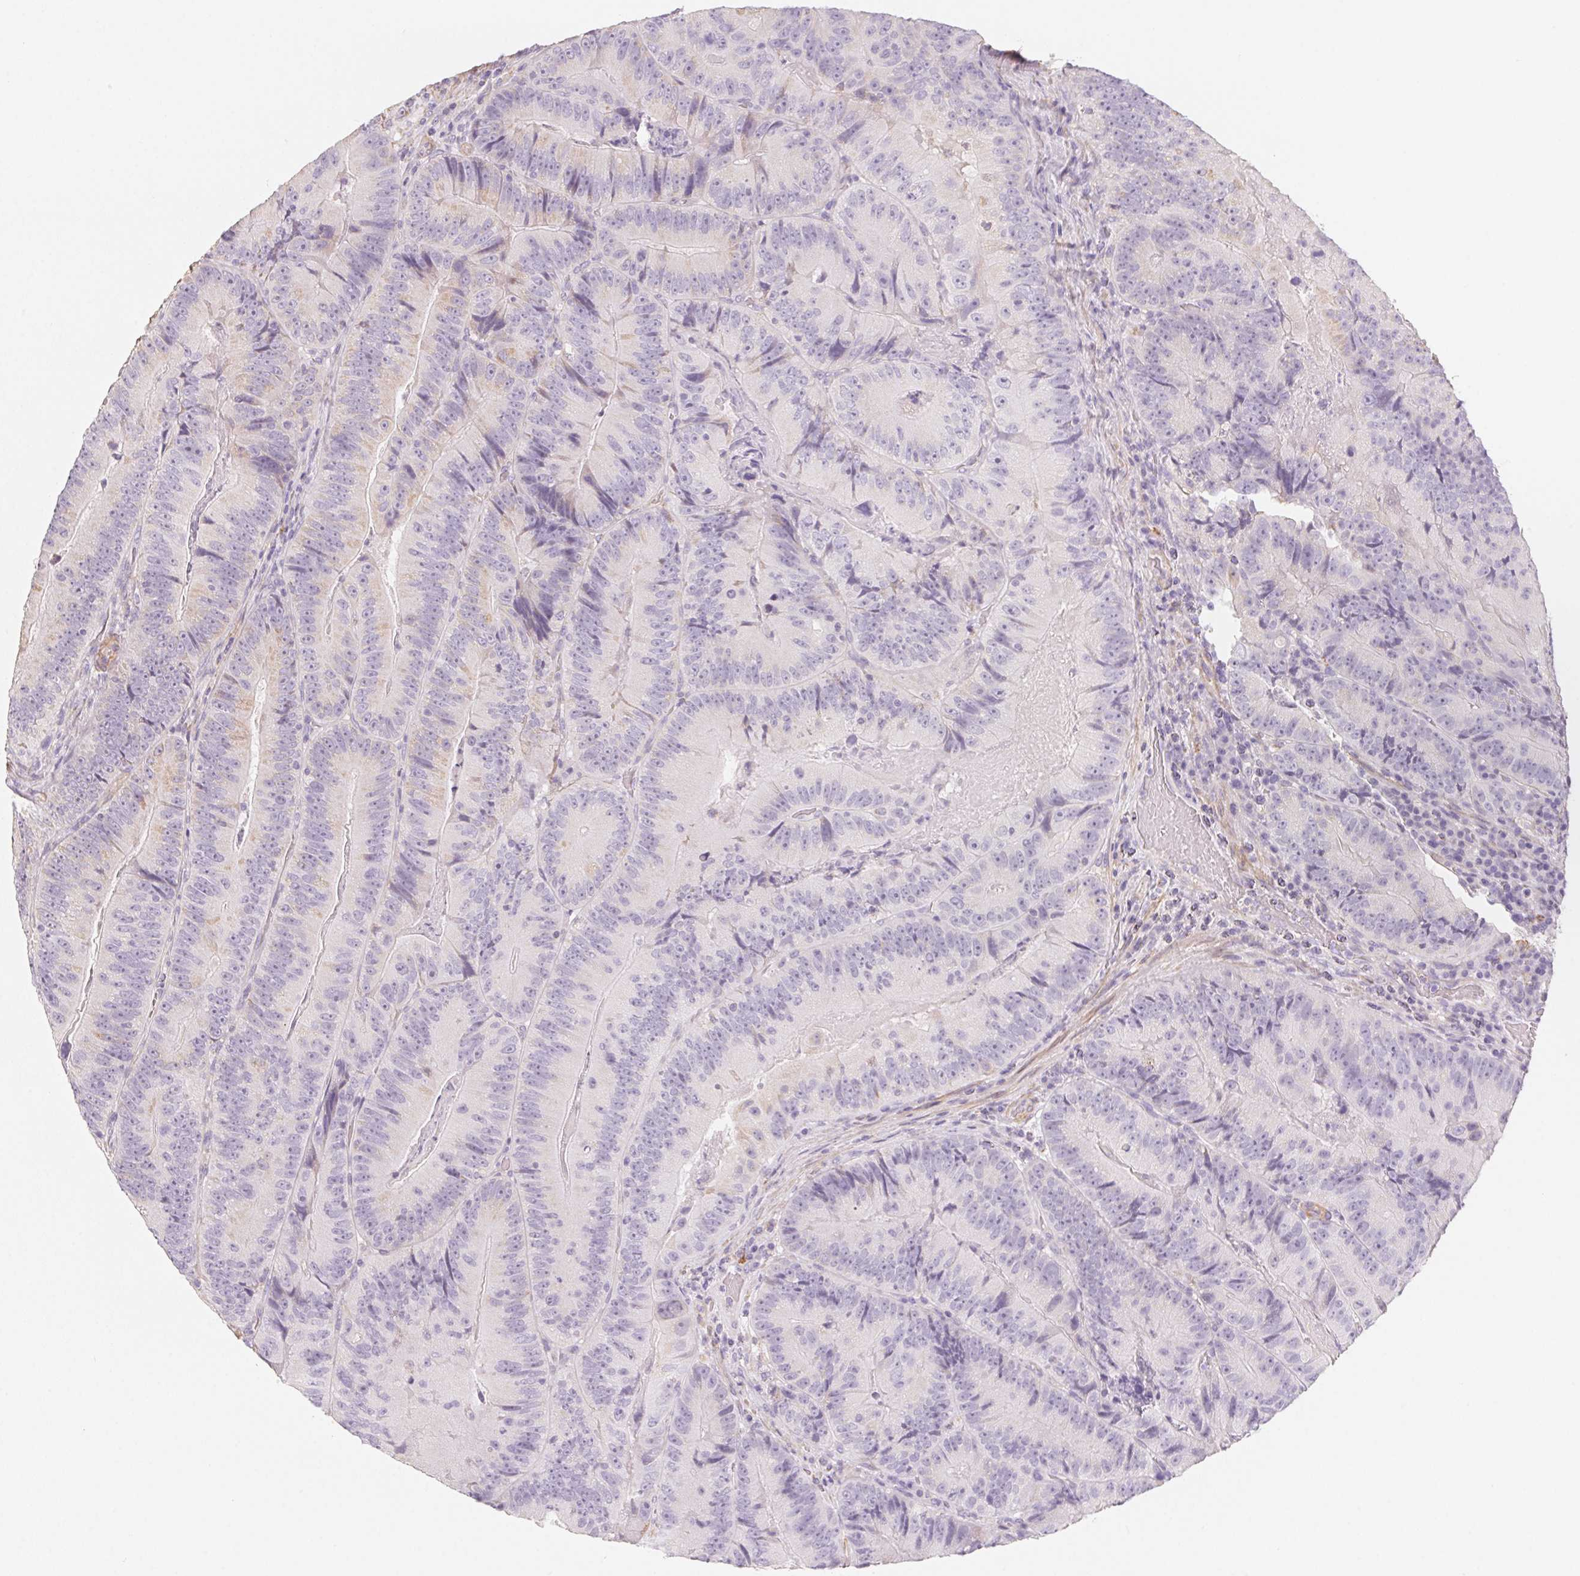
{"staining": {"intensity": "negative", "quantity": "none", "location": "none"}, "tissue": "colorectal cancer", "cell_type": "Tumor cells", "image_type": "cancer", "snomed": [{"axis": "morphology", "description": "Adenocarcinoma, NOS"}, {"axis": "topography", "description": "Colon"}], "caption": "Tumor cells are negative for brown protein staining in colorectal adenocarcinoma. (DAB (3,3'-diaminobenzidine) IHC visualized using brightfield microscopy, high magnification).", "gene": "PRPH", "patient": {"sex": "female", "age": 86}}